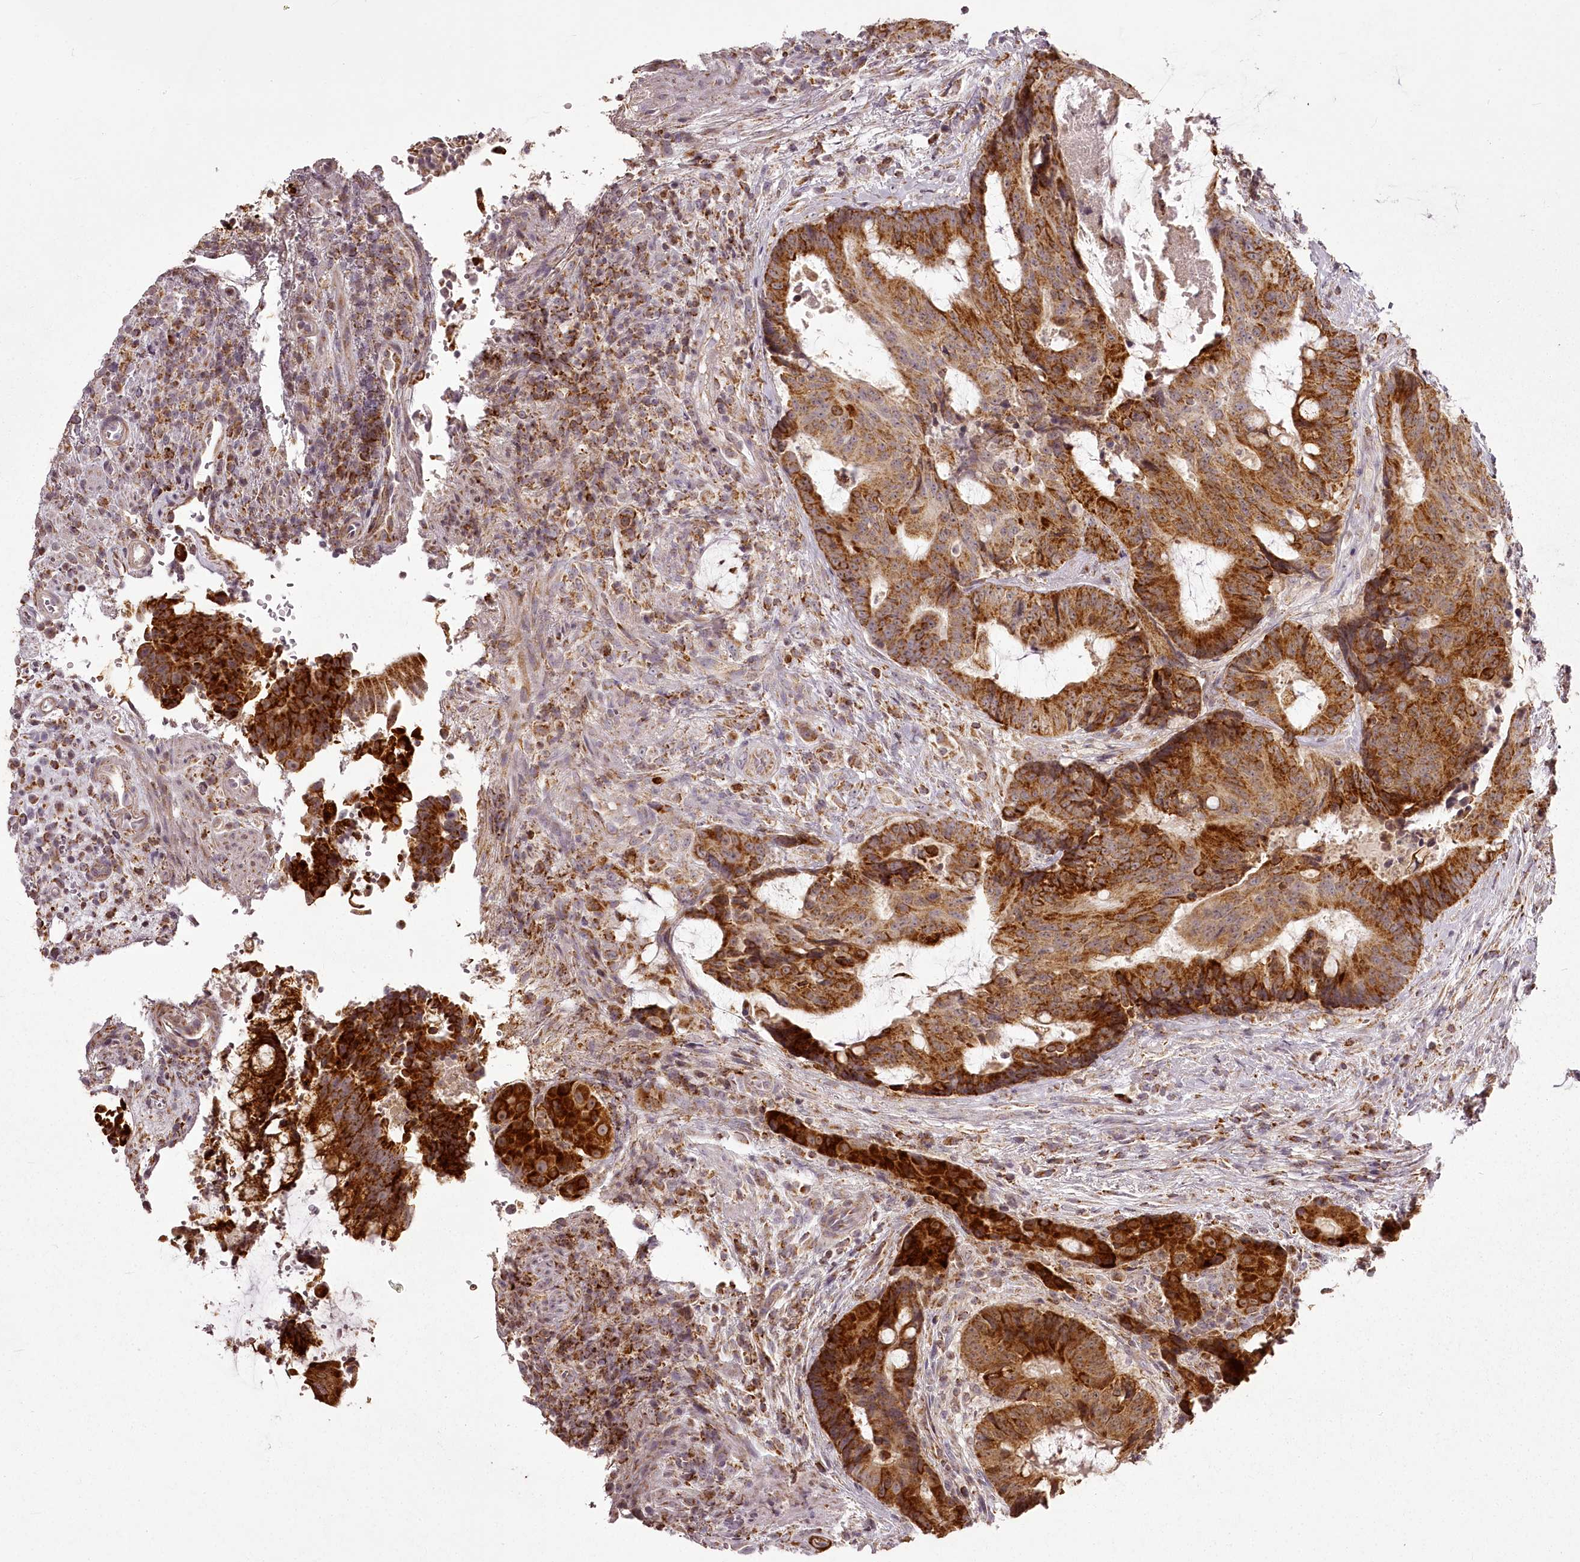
{"staining": {"intensity": "strong", "quantity": ">75%", "location": "cytoplasmic/membranous"}, "tissue": "colorectal cancer", "cell_type": "Tumor cells", "image_type": "cancer", "snomed": [{"axis": "morphology", "description": "Adenocarcinoma, NOS"}, {"axis": "topography", "description": "Rectum"}], "caption": "Brown immunohistochemical staining in human colorectal cancer (adenocarcinoma) demonstrates strong cytoplasmic/membranous positivity in approximately >75% of tumor cells. (IHC, brightfield microscopy, high magnification).", "gene": "CHCHD2", "patient": {"sex": "male", "age": 69}}